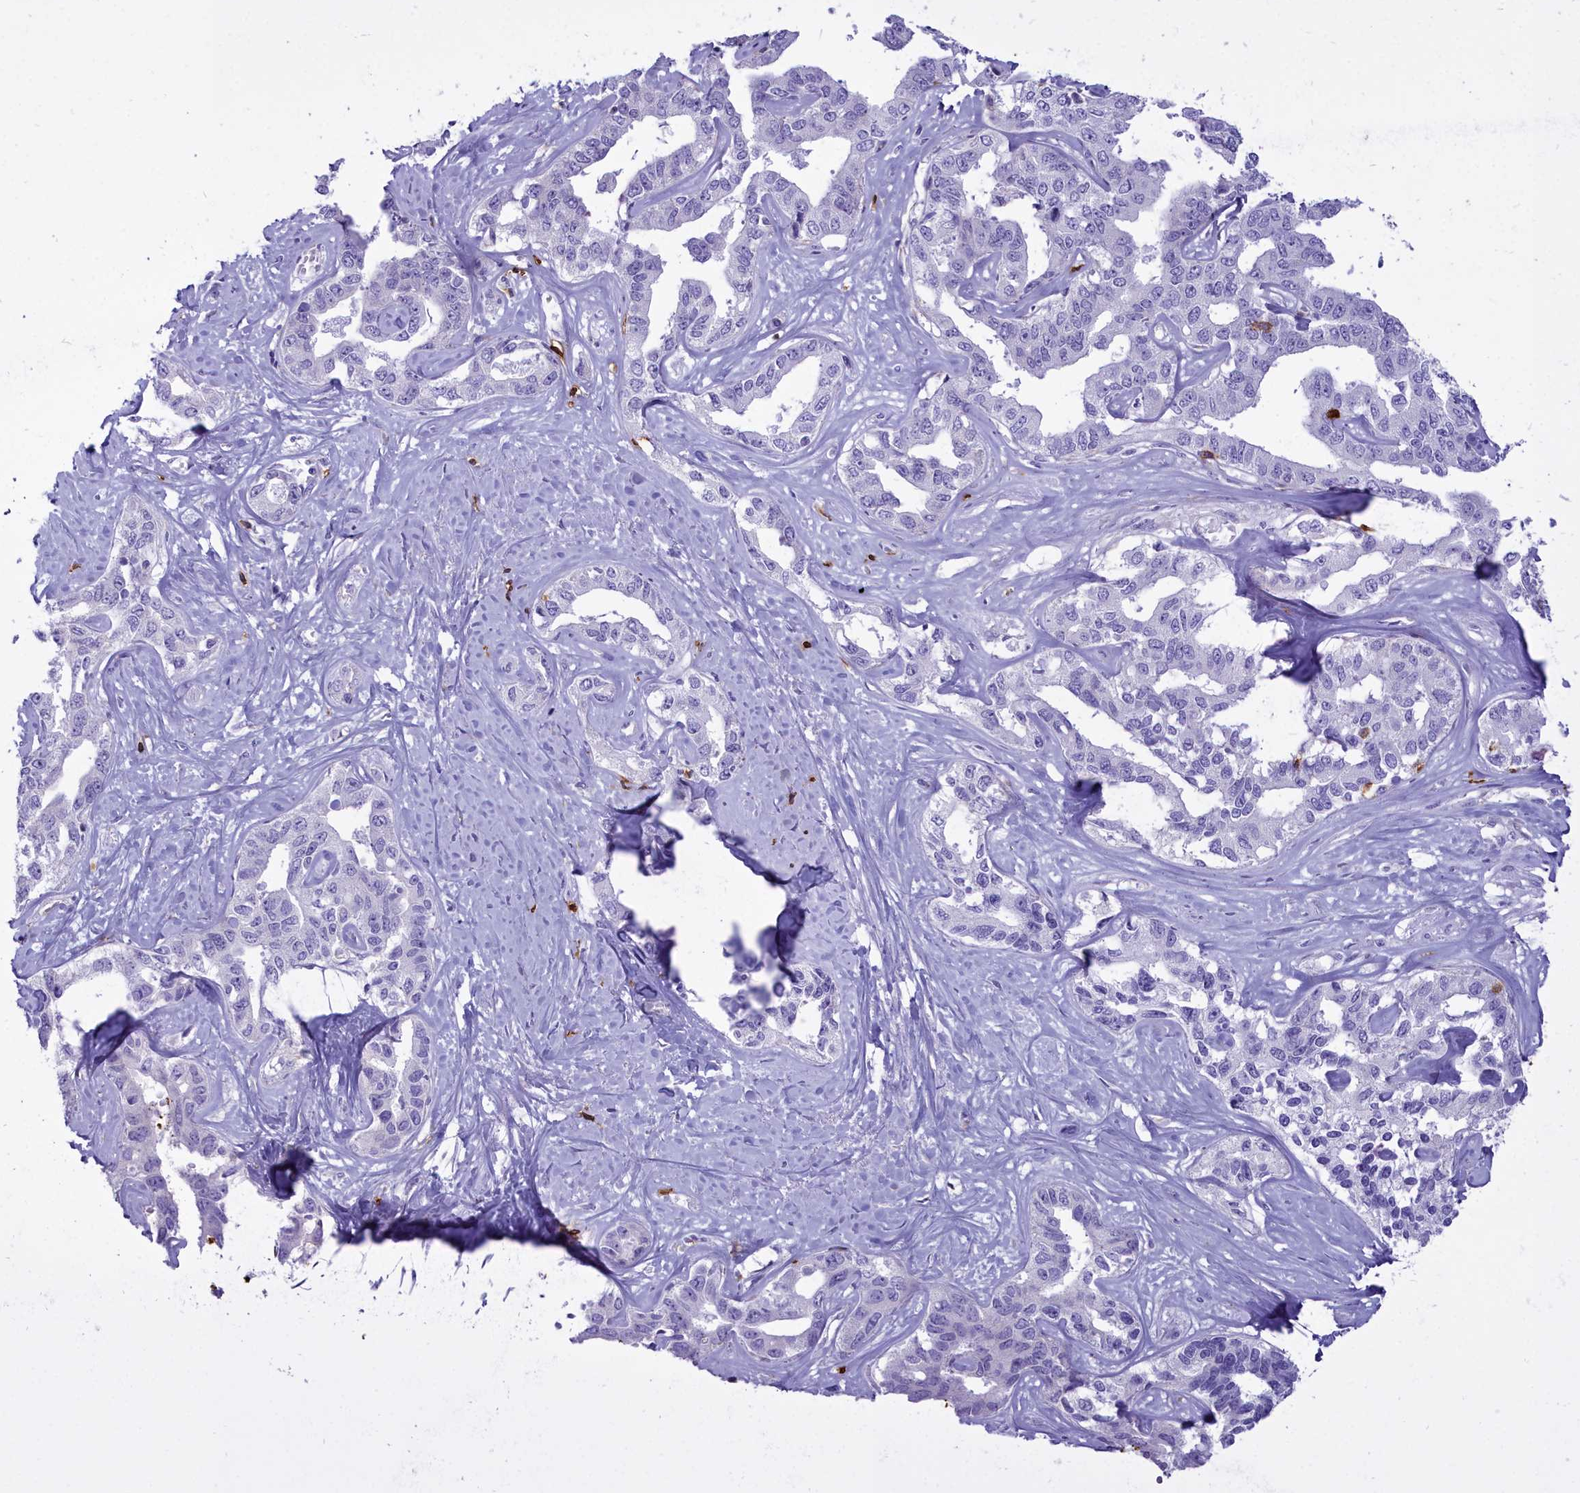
{"staining": {"intensity": "negative", "quantity": "none", "location": "none"}, "tissue": "liver cancer", "cell_type": "Tumor cells", "image_type": "cancer", "snomed": [{"axis": "morphology", "description": "Cholangiocarcinoma"}, {"axis": "topography", "description": "Liver"}], "caption": "High magnification brightfield microscopy of liver cholangiocarcinoma stained with DAB (brown) and counterstained with hematoxylin (blue): tumor cells show no significant staining.", "gene": "CD5", "patient": {"sex": "male", "age": 59}}